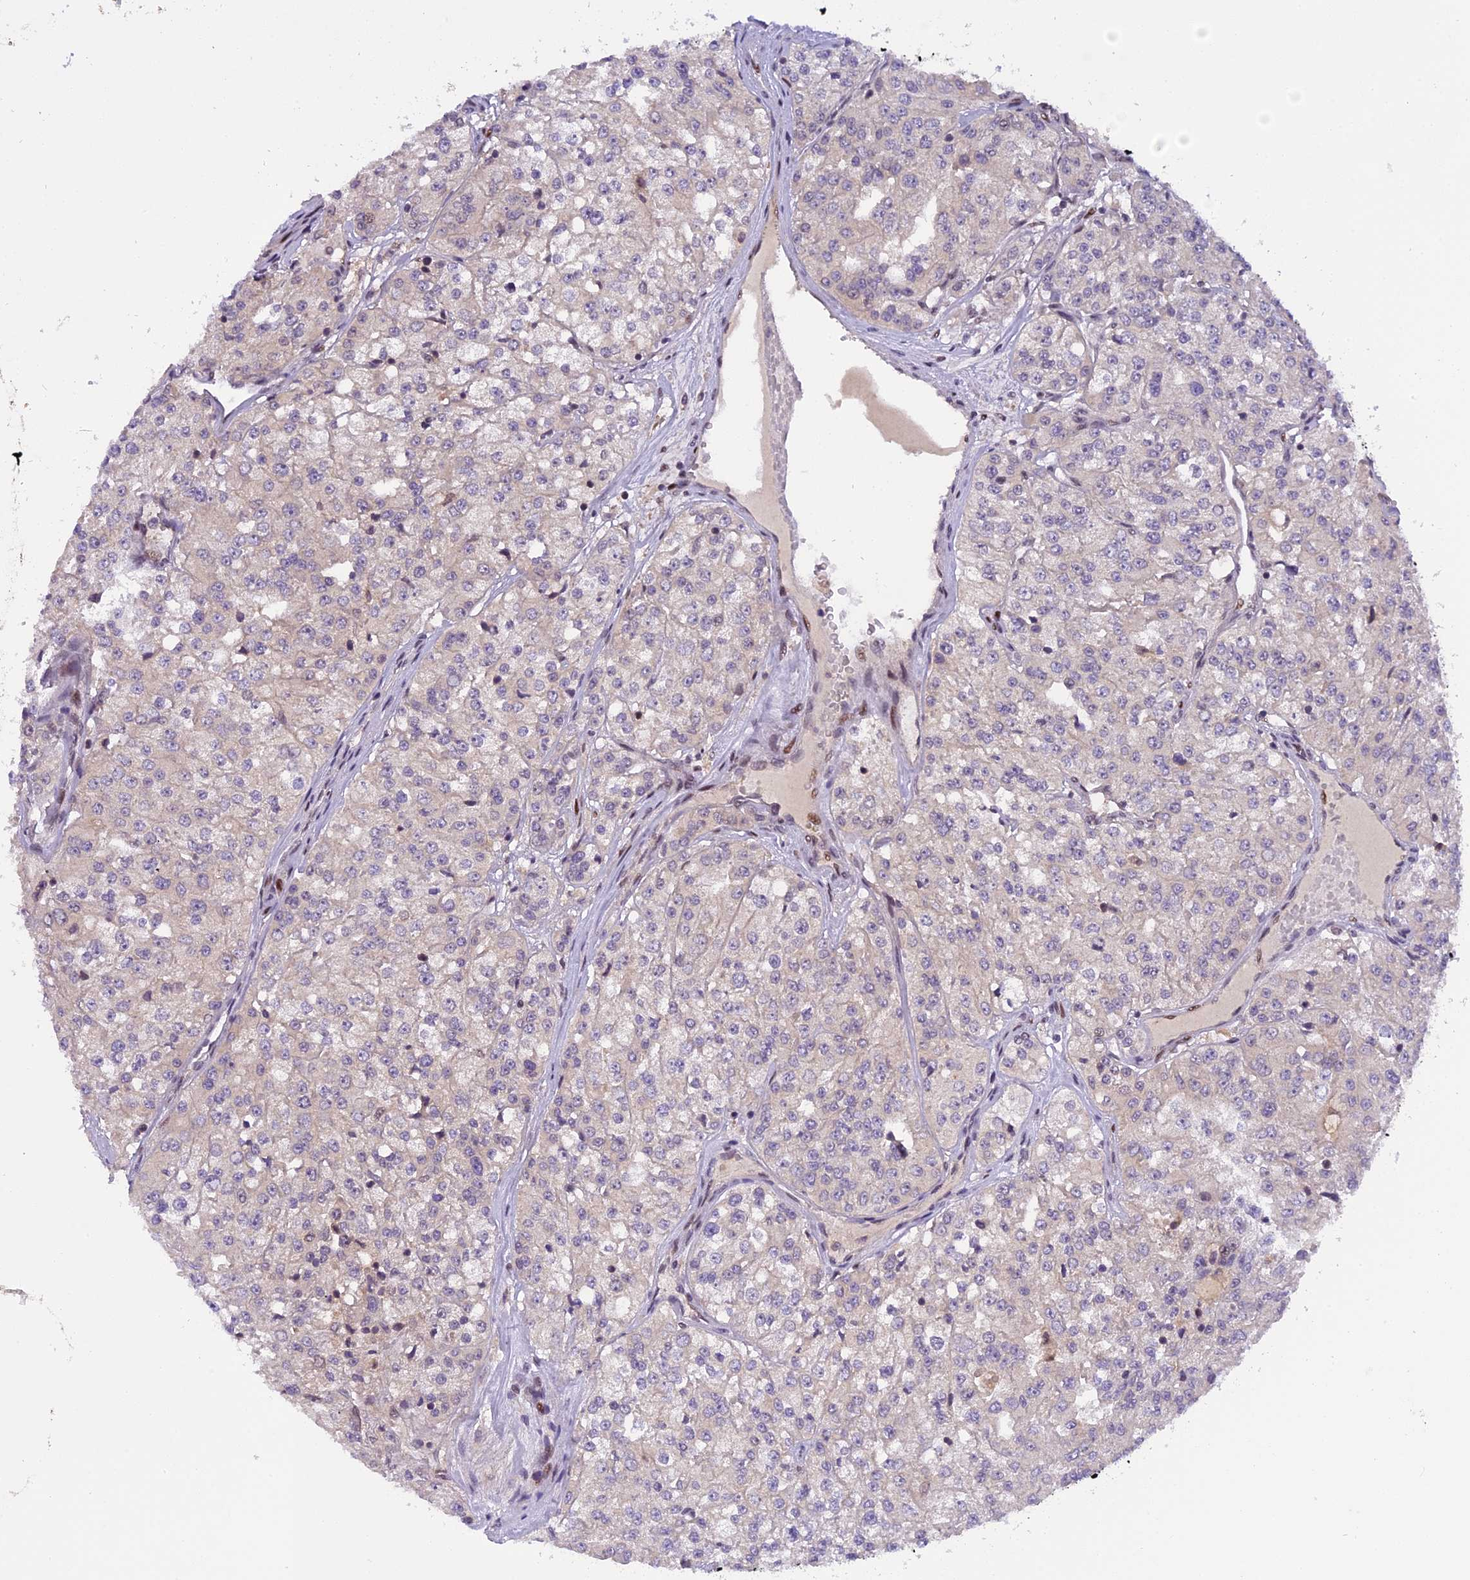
{"staining": {"intensity": "negative", "quantity": "none", "location": "none"}, "tissue": "renal cancer", "cell_type": "Tumor cells", "image_type": "cancer", "snomed": [{"axis": "morphology", "description": "Adenocarcinoma, NOS"}, {"axis": "topography", "description": "Kidney"}], "caption": "Protein analysis of renal cancer exhibits no significant positivity in tumor cells.", "gene": "RABGGTA", "patient": {"sex": "female", "age": 63}}